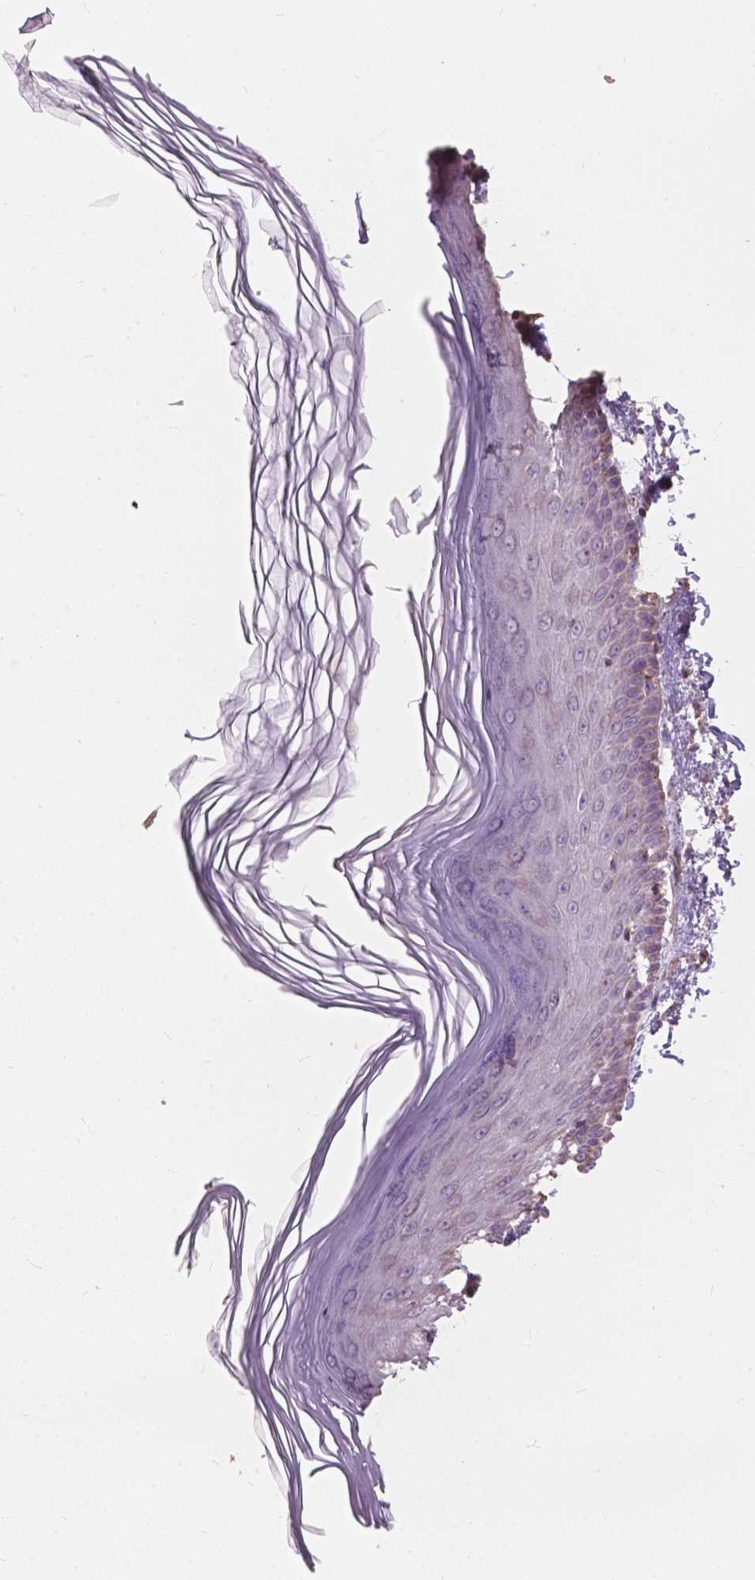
{"staining": {"intensity": "negative", "quantity": "none", "location": "none"}, "tissue": "skin", "cell_type": "Fibroblasts", "image_type": "normal", "snomed": [{"axis": "morphology", "description": "Normal tissue, NOS"}, {"axis": "topography", "description": "Skin"}], "caption": "Unremarkable skin was stained to show a protein in brown. There is no significant expression in fibroblasts. (IHC, brightfield microscopy, high magnification).", "gene": "NDUFA10", "patient": {"sex": "female", "age": 62}}